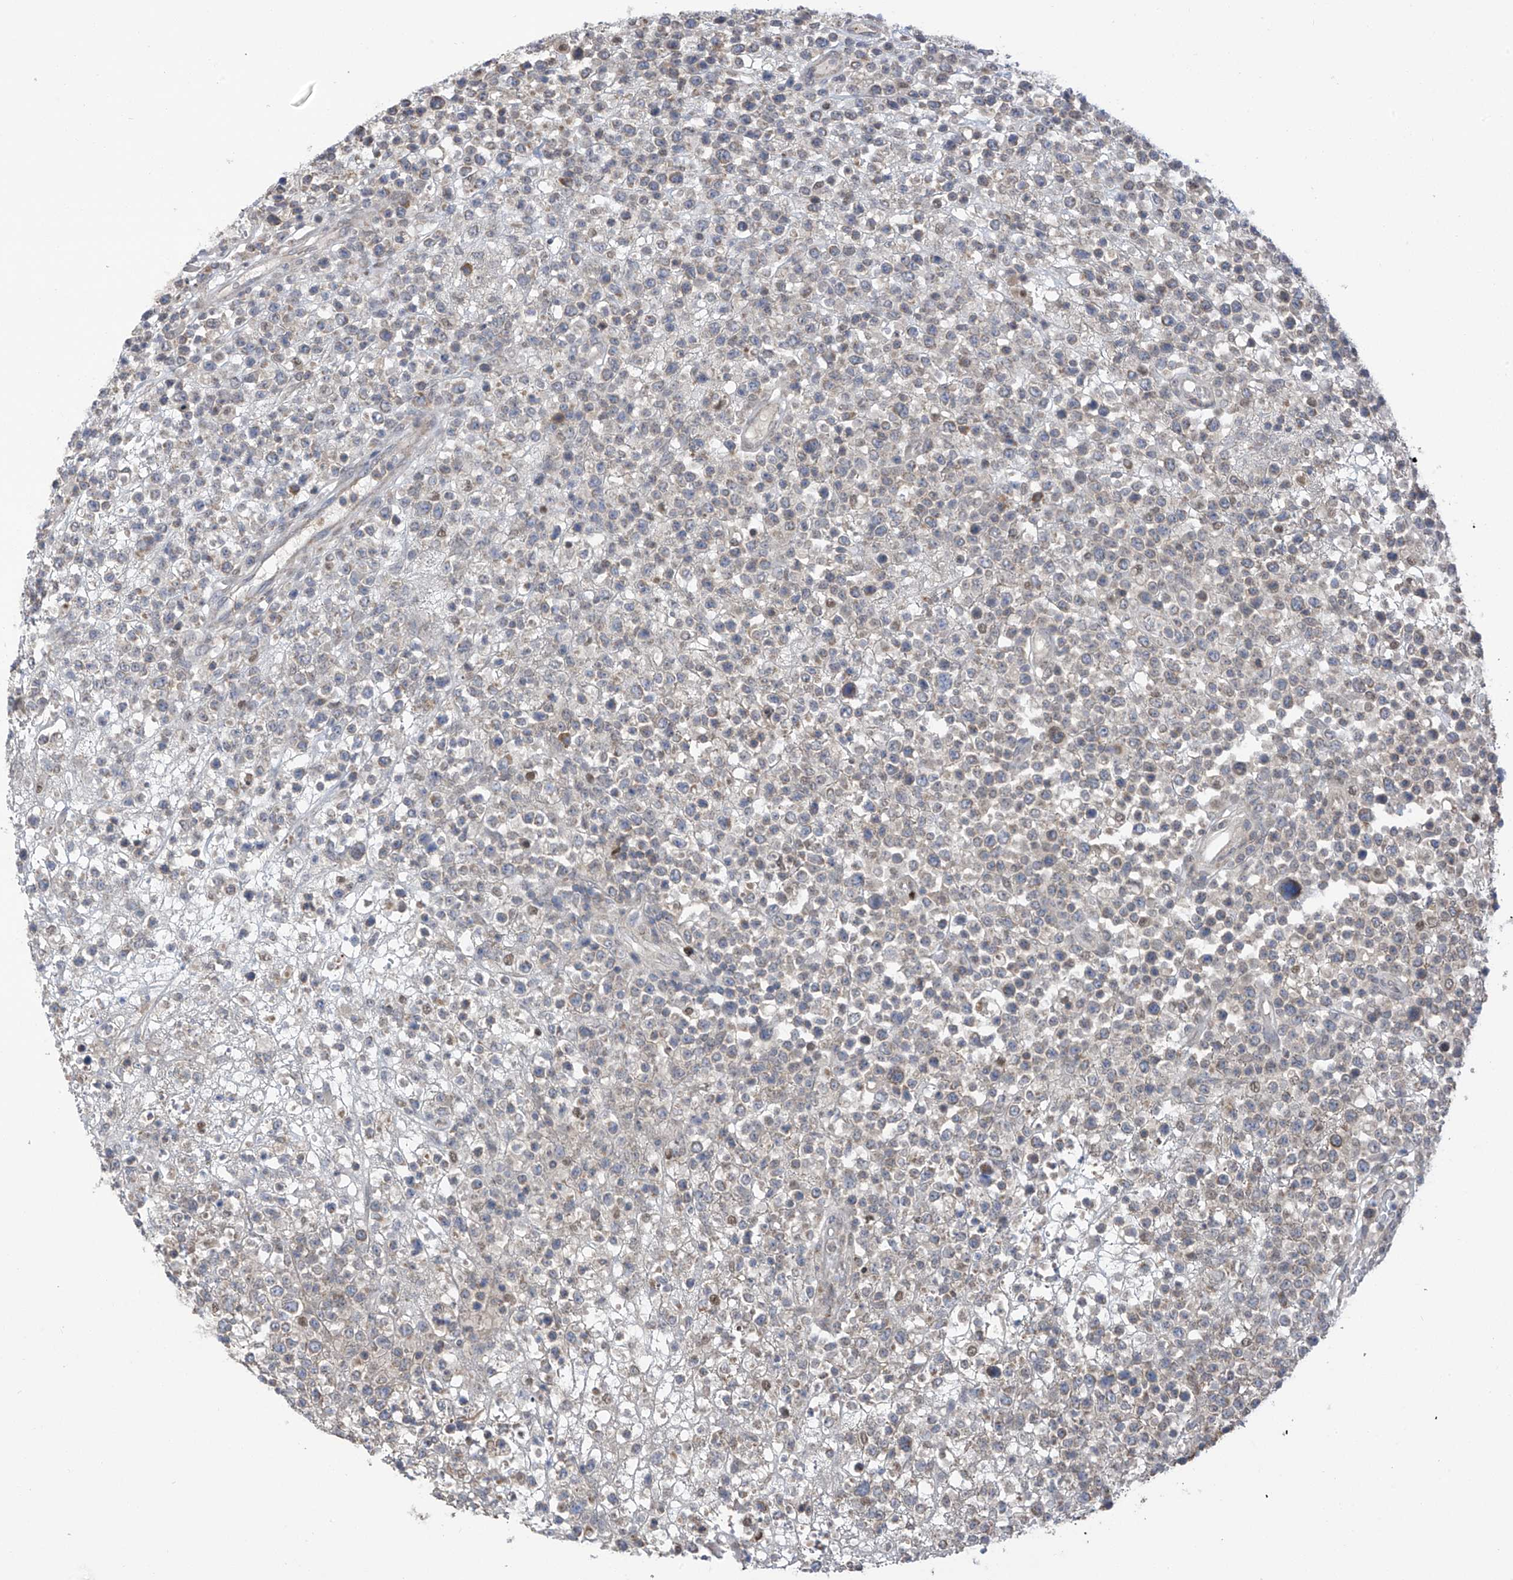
{"staining": {"intensity": "weak", "quantity": "<25%", "location": "cytoplasmic/membranous"}, "tissue": "lymphoma", "cell_type": "Tumor cells", "image_type": "cancer", "snomed": [{"axis": "morphology", "description": "Malignant lymphoma, non-Hodgkin's type, High grade"}, {"axis": "topography", "description": "Colon"}], "caption": "Histopathology image shows no protein expression in tumor cells of high-grade malignant lymphoma, non-Hodgkin's type tissue.", "gene": "SLCO4A1", "patient": {"sex": "female", "age": 53}}